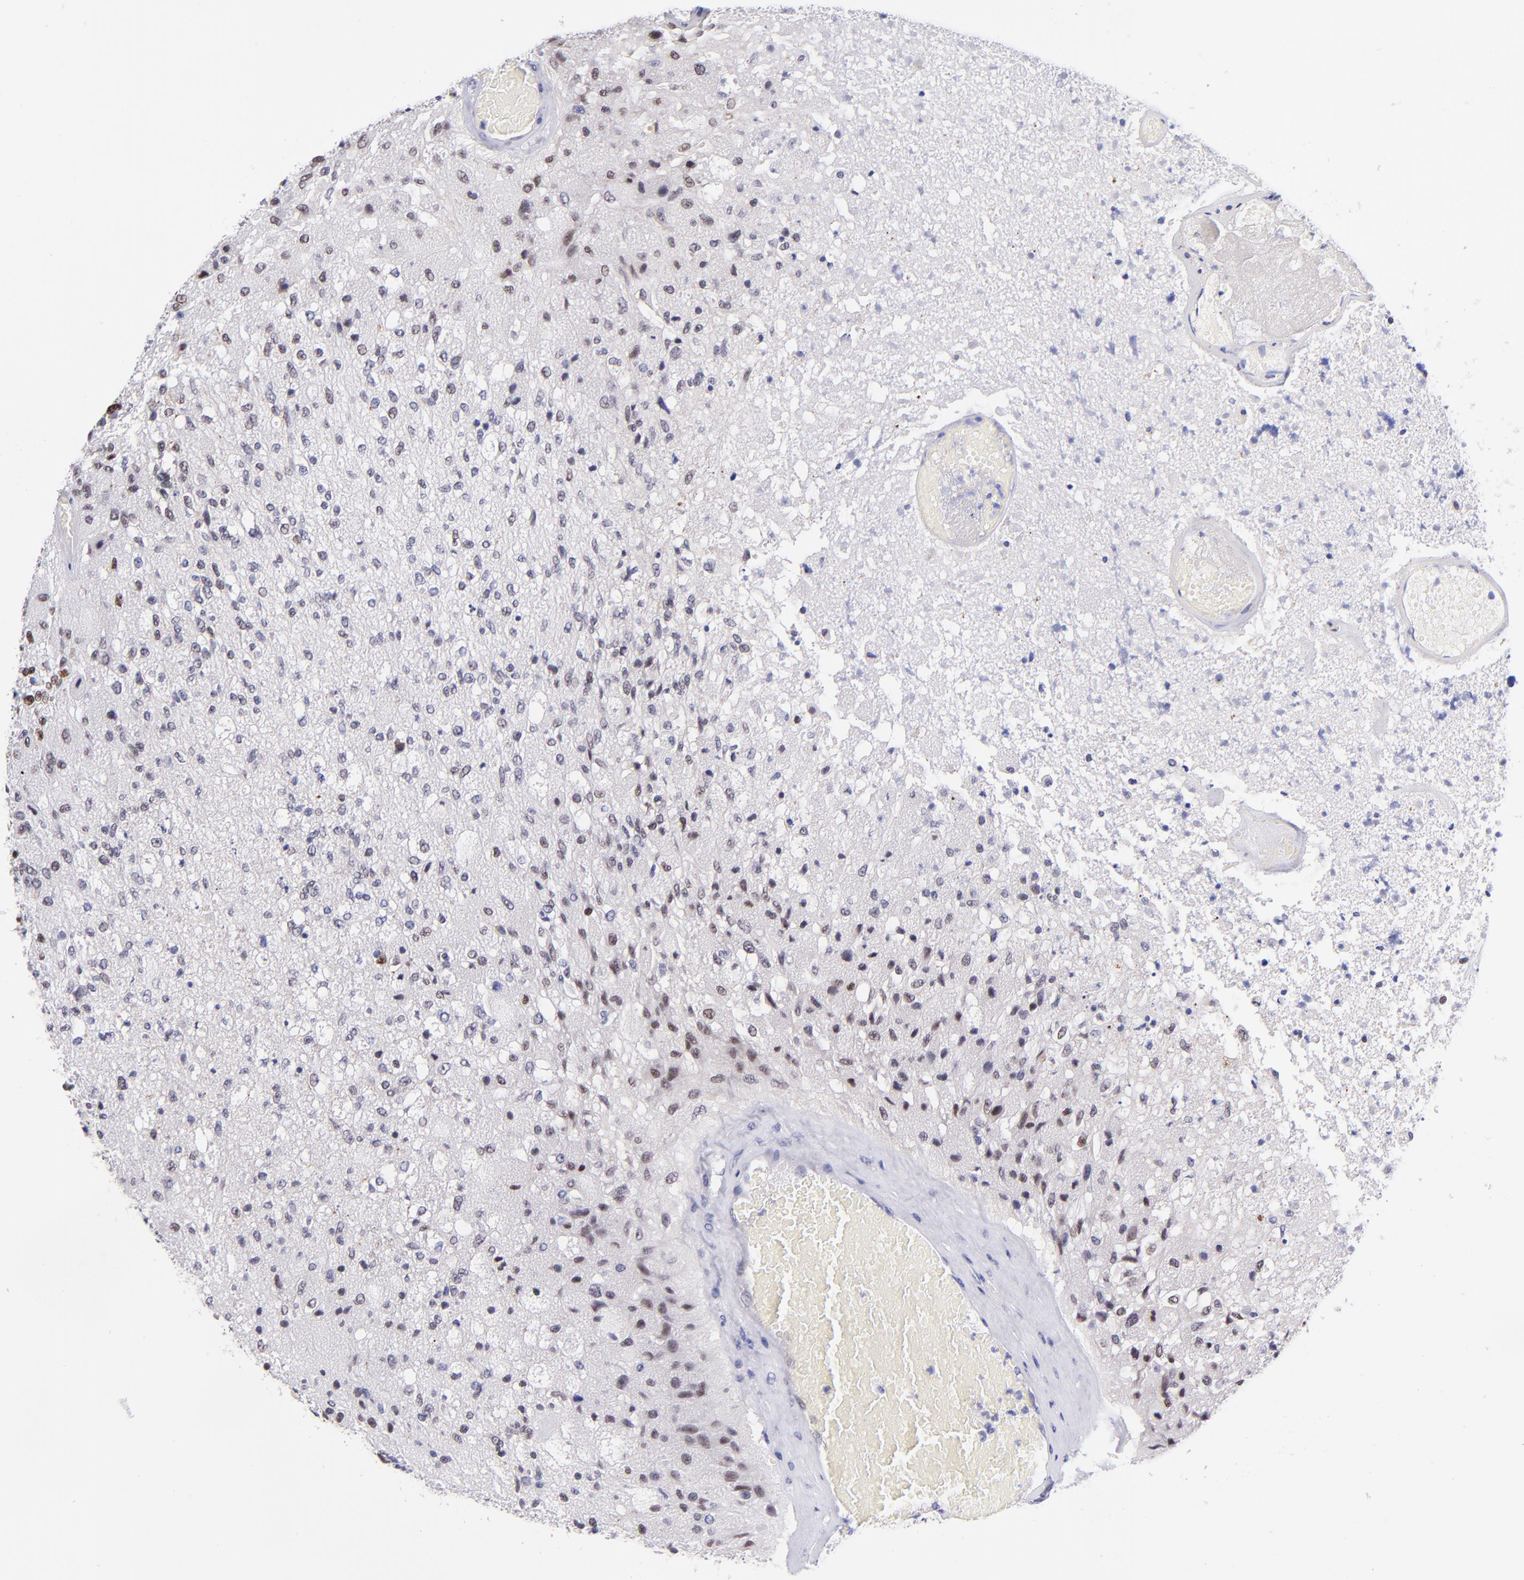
{"staining": {"intensity": "moderate", "quantity": "25%-75%", "location": "nuclear"}, "tissue": "glioma", "cell_type": "Tumor cells", "image_type": "cancer", "snomed": [{"axis": "morphology", "description": "Normal tissue, NOS"}, {"axis": "morphology", "description": "Glioma, malignant, High grade"}, {"axis": "topography", "description": "Cerebral cortex"}], "caption": "Protein staining by IHC displays moderate nuclear positivity in approximately 25%-75% of tumor cells in high-grade glioma (malignant). Immunohistochemistry (ihc) stains the protein of interest in brown and the nuclei are stained blue.", "gene": "SOX6", "patient": {"sex": "male", "age": 77}}